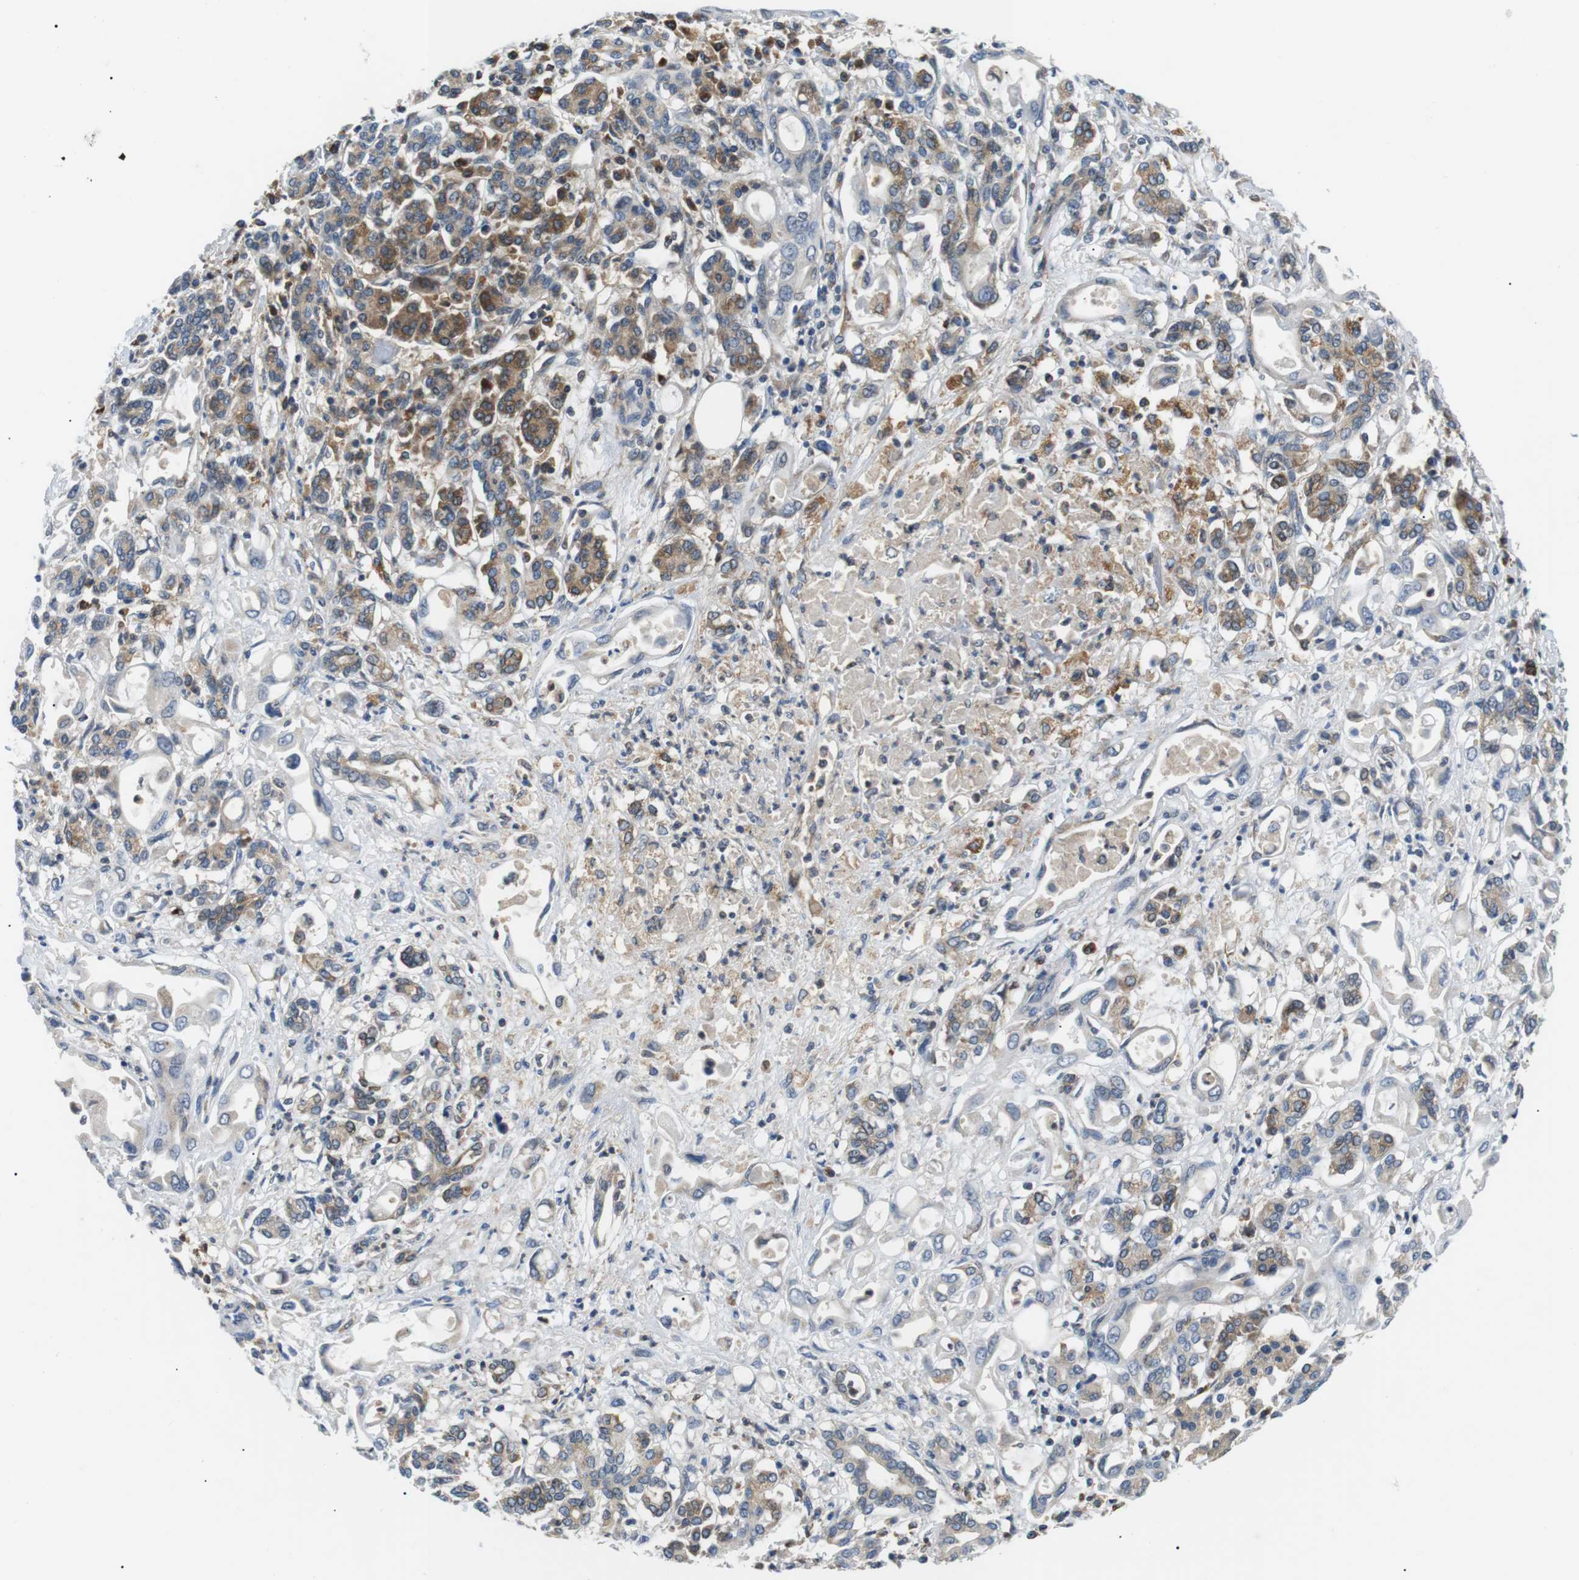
{"staining": {"intensity": "negative", "quantity": "none", "location": "none"}, "tissue": "pancreatic cancer", "cell_type": "Tumor cells", "image_type": "cancer", "snomed": [{"axis": "morphology", "description": "Adenocarcinoma, NOS"}, {"axis": "topography", "description": "Pancreas"}], "caption": "Tumor cells are negative for brown protein staining in adenocarcinoma (pancreatic). Nuclei are stained in blue.", "gene": "RAB9A", "patient": {"sex": "female", "age": 57}}